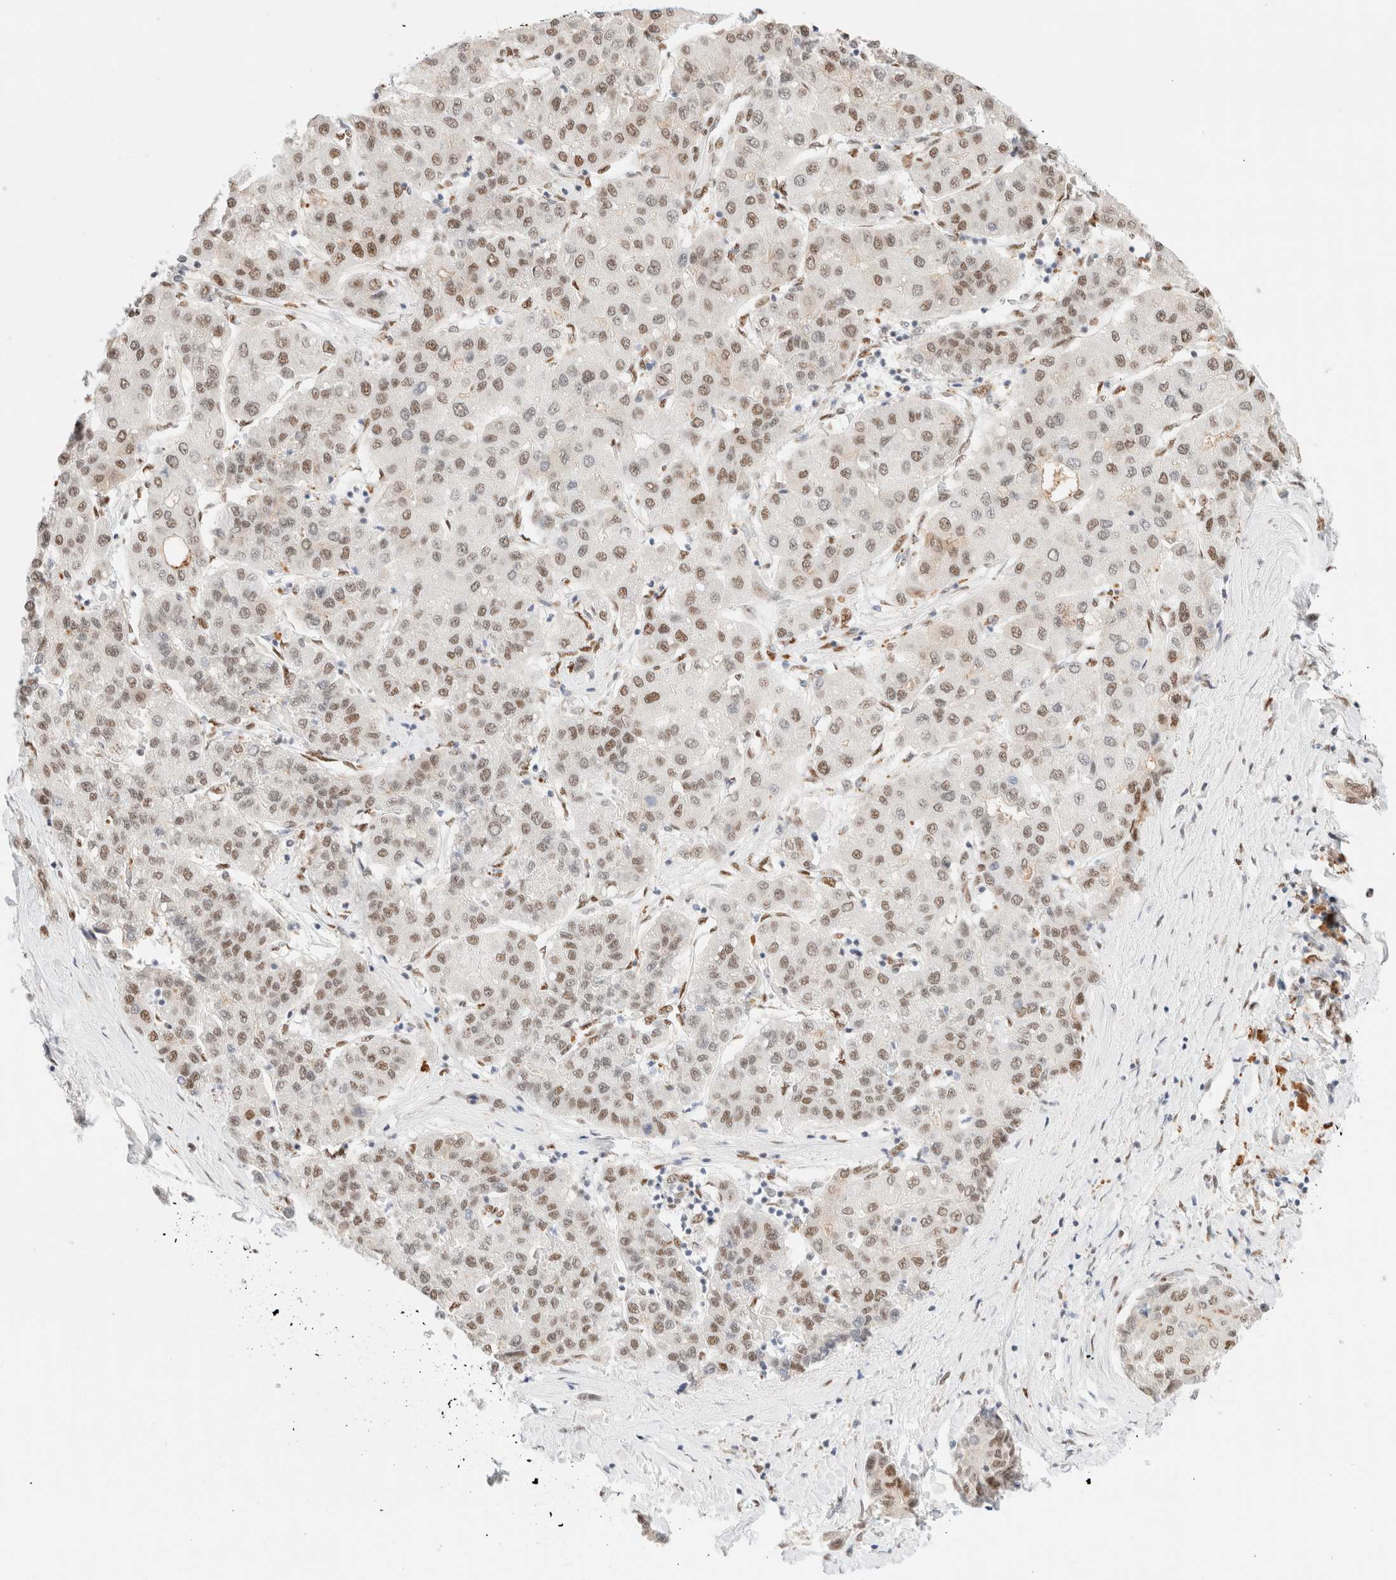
{"staining": {"intensity": "moderate", "quantity": "25%-75%", "location": "nuclear"}, "tissue": "liver cancer", "cell_type": "Tumor cells", "image_type": "cancer", "snomed": [{"axis": "morphology", "description": "Carcinoma, Hepatocellular, NOS"}, {"axis": "topography", "description": "Liver"}], "caption": "Immunohistochemical staining of liver hepatocellular carcinoma demonstrates medium levels of moderate nuclear positivity in approximately 25%-75% of tumor cells.", "gene": "CIC", "patient": {"sex": "male", "age": 65}}